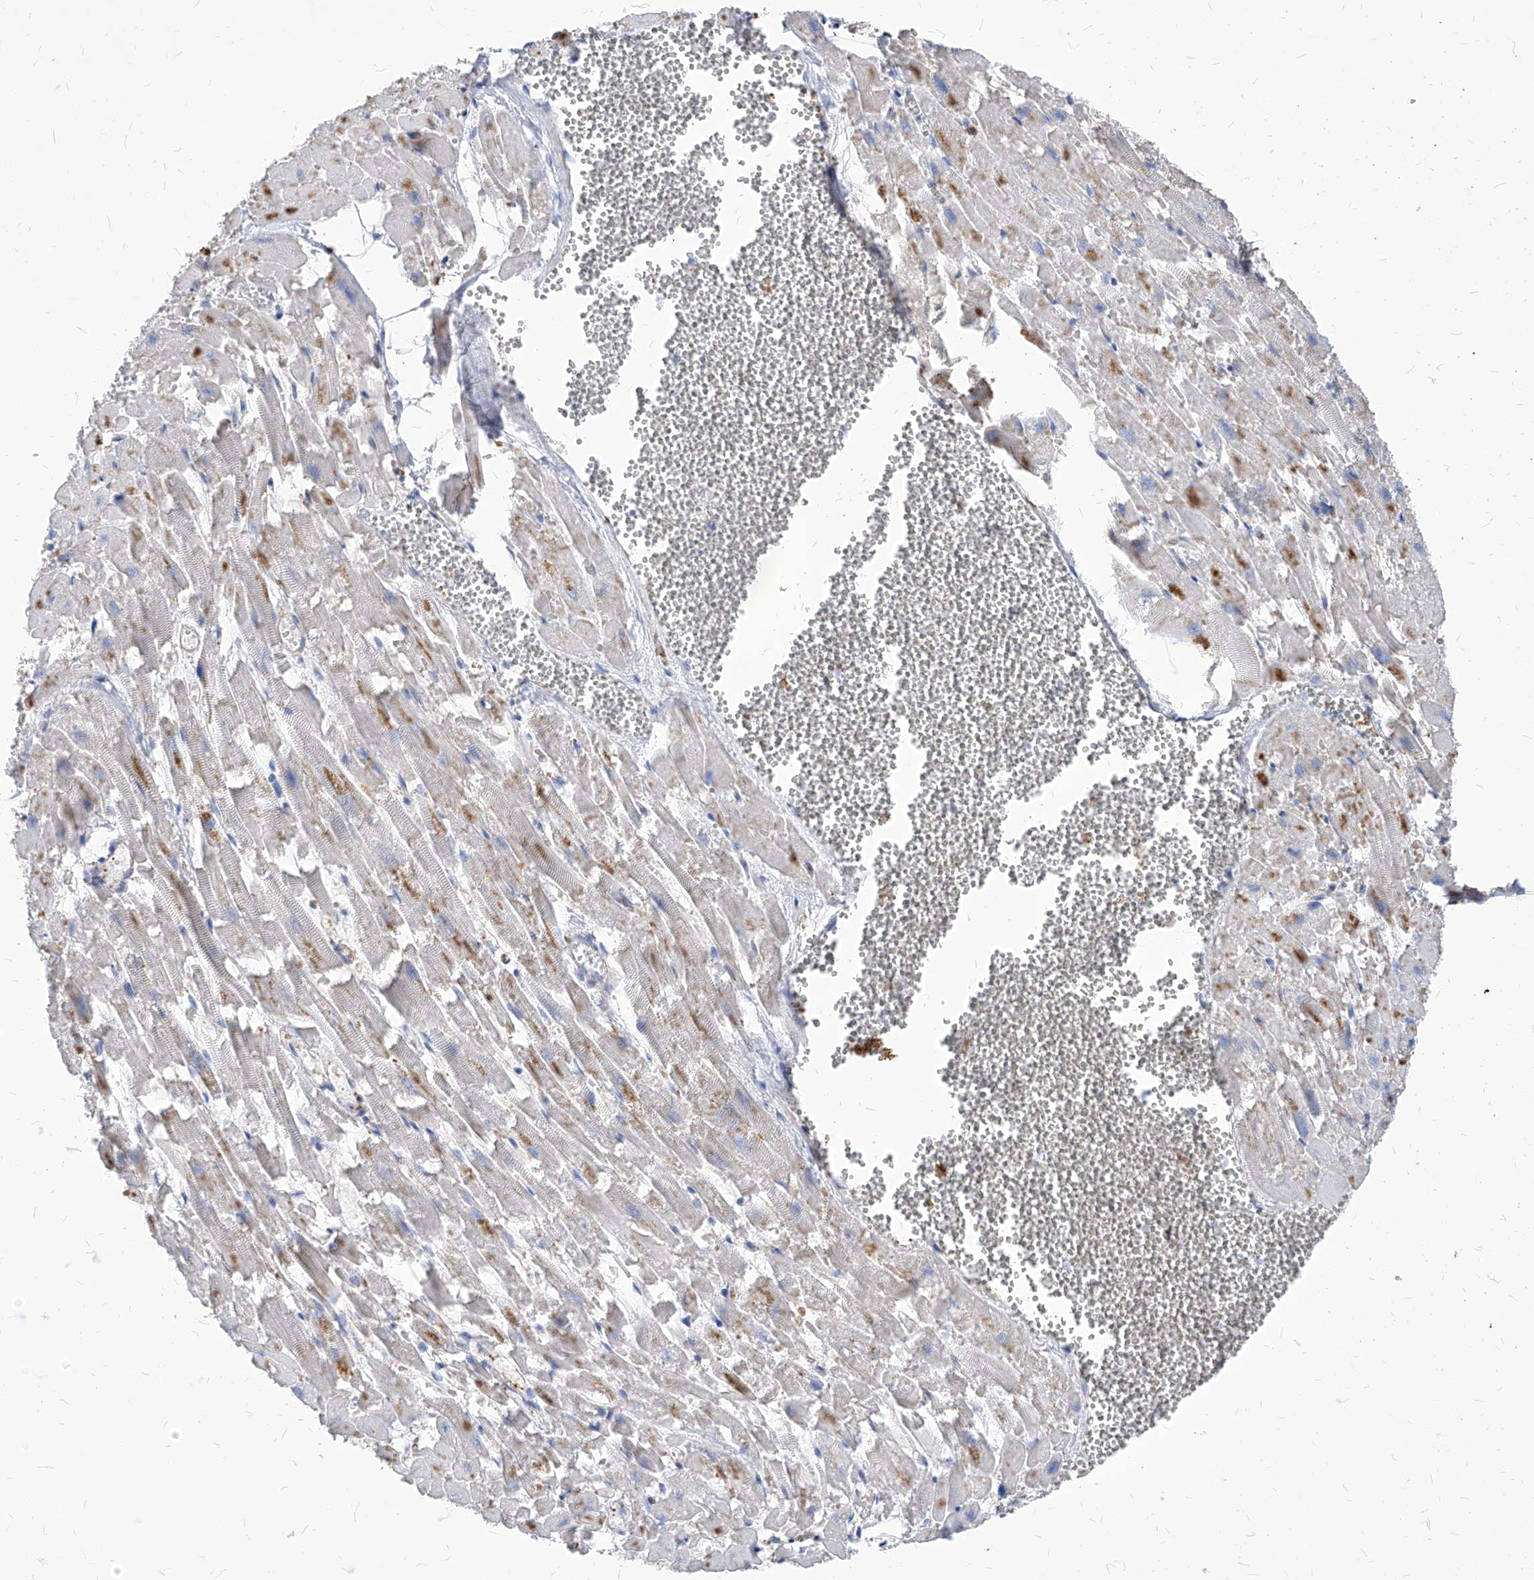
{"staining": {"intensity": "moderate", "quantity": "<25%", "location": "cytoplasmic/membranous"}, "tissue": "heart muscle", "cell_type": "Cardiomyocytes", "image_type": "normal", "snomed": [{"axis": "morphology", "description": "Normal tissue, NOS"}, {"axis": "topography", "description": "Heart"}], "caption": "The histopathology image displays immunohistochemical staining of normal heart muscle. There is moderate cytoplasmic/membranous staining is present in approximately <25% of cardiomyocytes.", "gene": "ABRACL", "patient": {"sex": "female", "age": 64}}